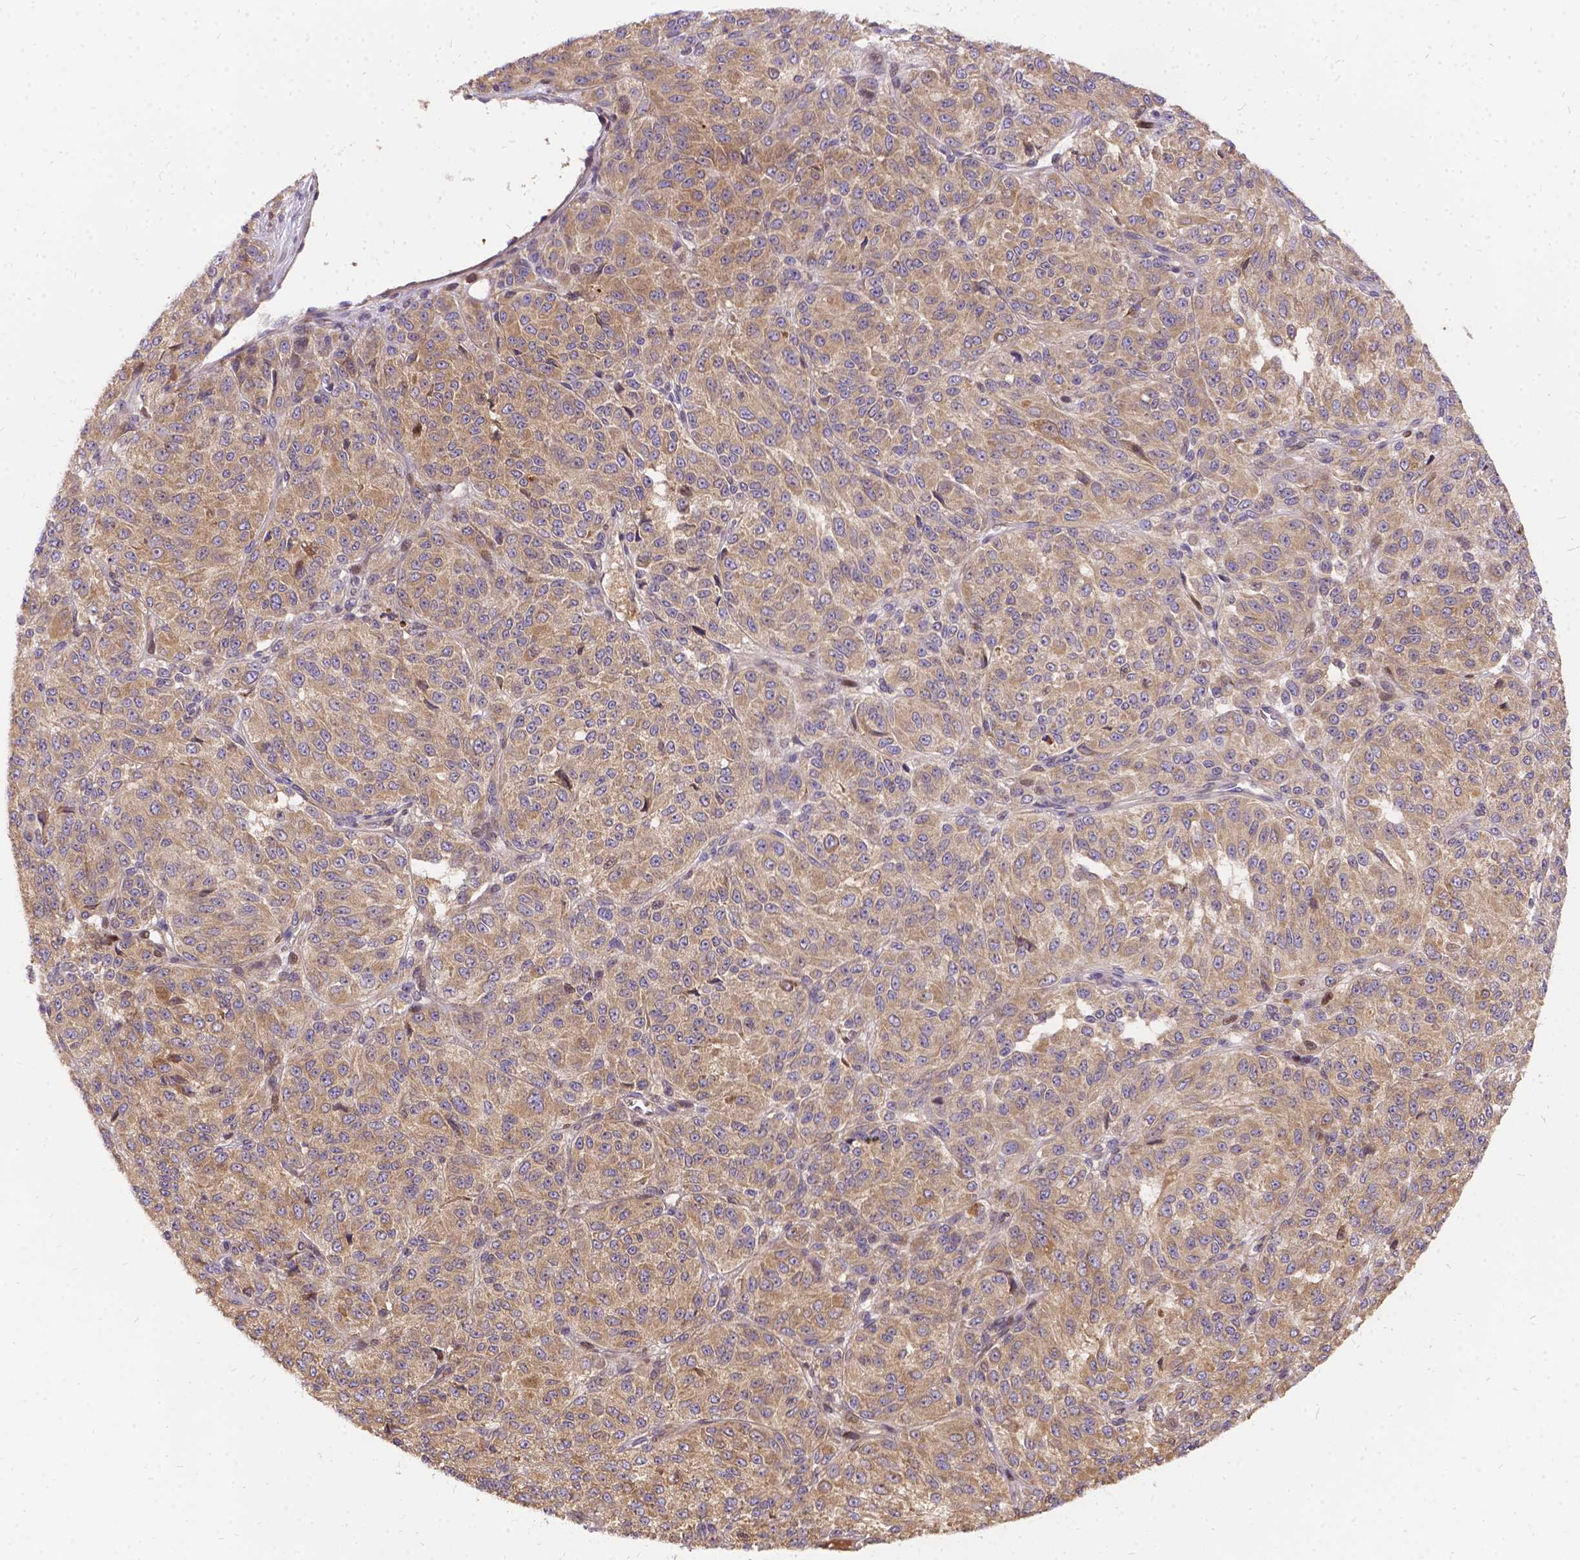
{"staining": {"intensity": "weak", "quantity": ">75%", "location": "cytoplasmic/membranous"}, "tissue": "melanoma", "cell_type": "Tumor cells", "image_type": "cancer", "snomed": [{"axis": "morphology", "description": "Malignant melanoma, Metastatic site"}, {"axis": "topography", "description": "Brain"}], "caption": "Malignant melanoma (metastatic site) stained with DAB (3,3'-diaminobenzidine) immunohistochemistry reveals low levels of weak cytoplasmic/membranous positivity in about >75% of tumor cells.", "gene": "DENND6A", "patient": {"sex": "female", "age": 56}}